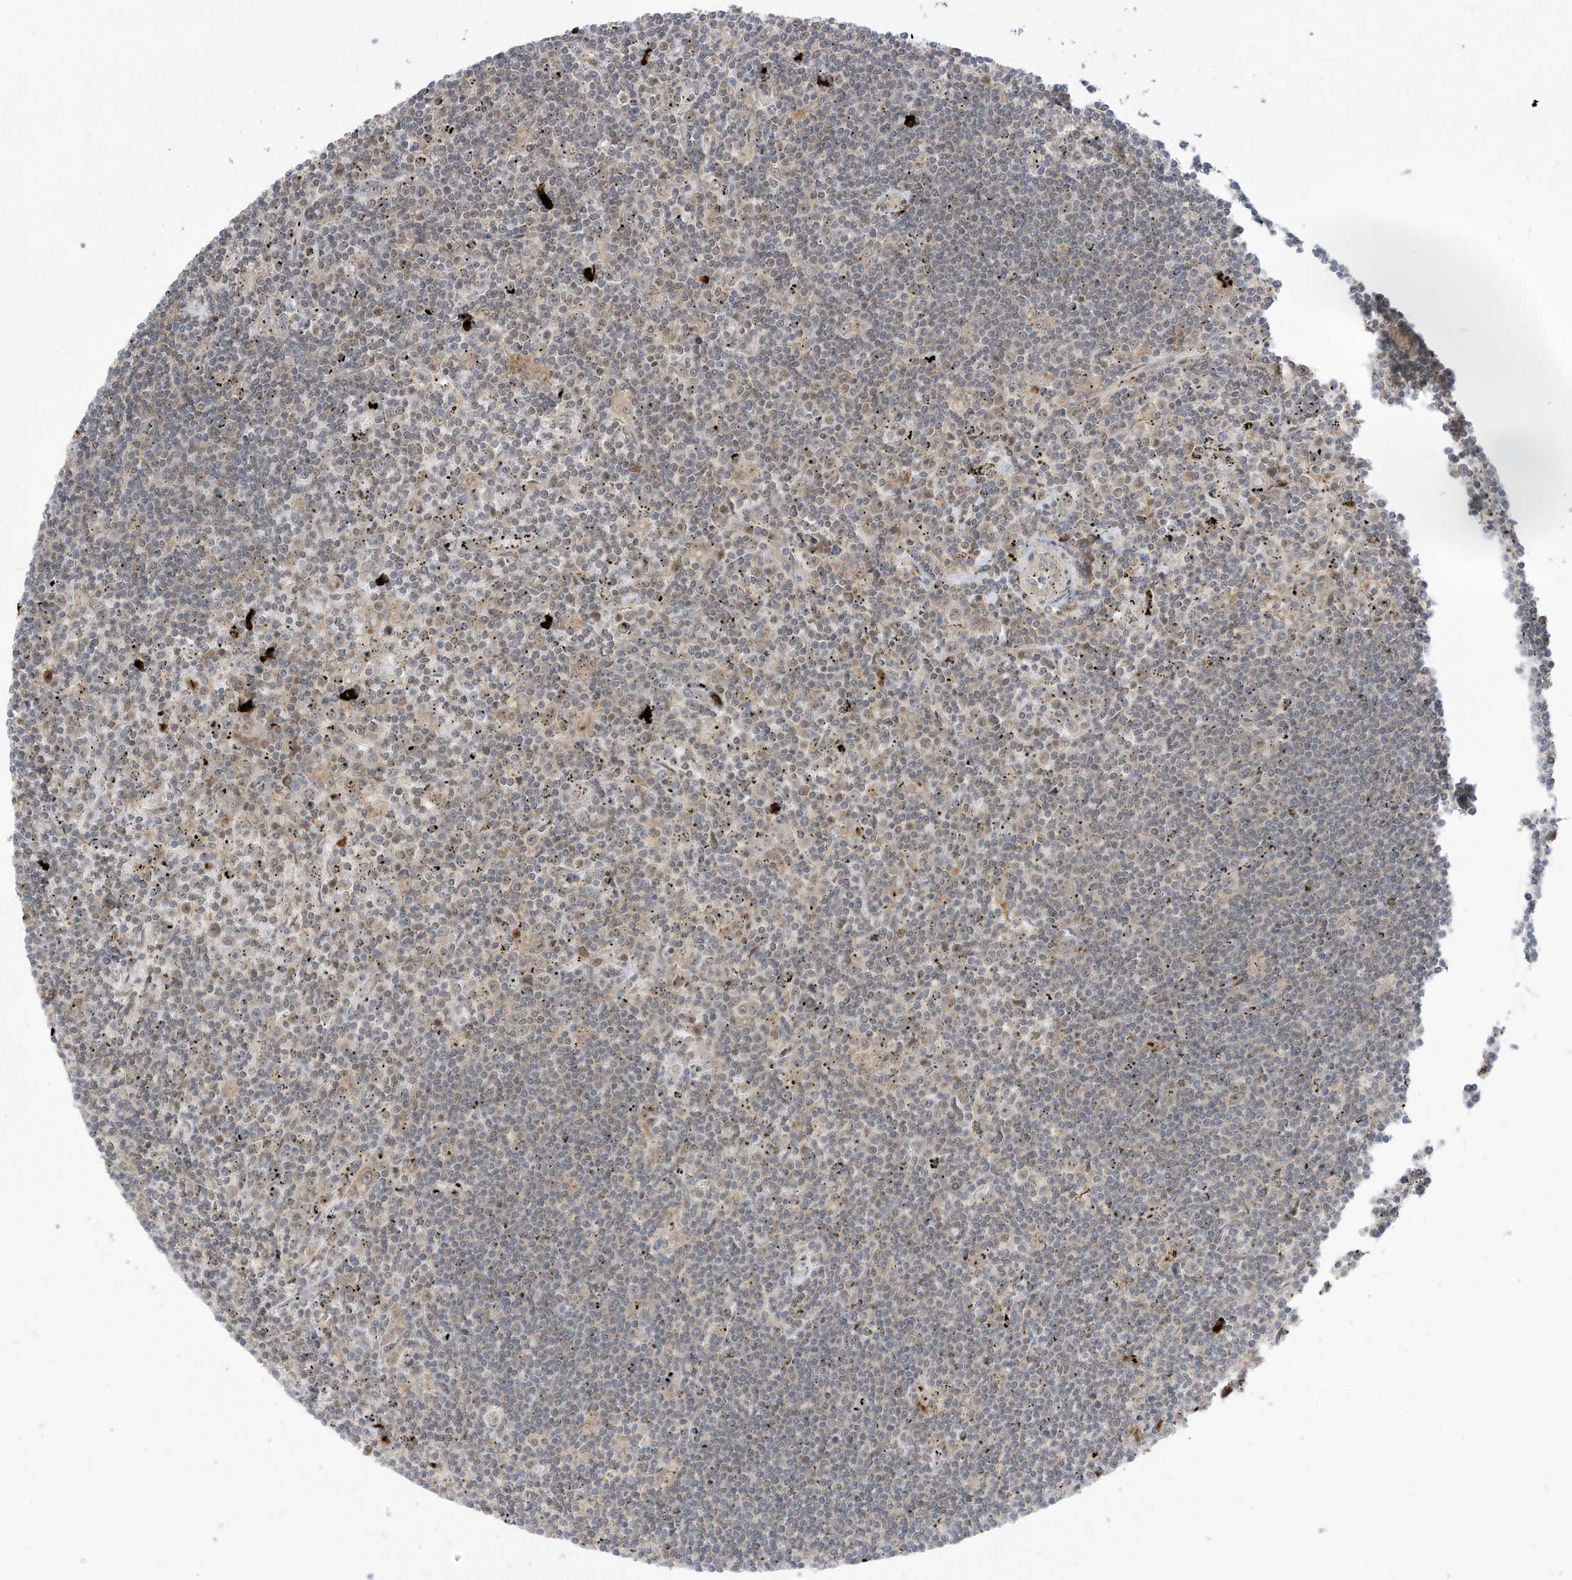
{"staining": {"intensity": "negative", "quantity": "none", "location": "none"}, "tissue": "lymphoma", "cell_type": "Tumor cells", "image_type": "cancer", "snomed": [{"axis": "morphology", "description": "Malignant lymphoma, non-Hodgkin's type, Low grade"}, {"axis": "topography", "description": "Spleen"}], "caption": "Immunohistochemistry (IHC) micrograph of neoplastic tissue: low-grade malignant lymphoma, non-Hodgkin's type stained with DAB displays no significant protein expression in tumor cells.", "gene": "CNKSR1", "patient": {"sex": "male", "age": 76}}